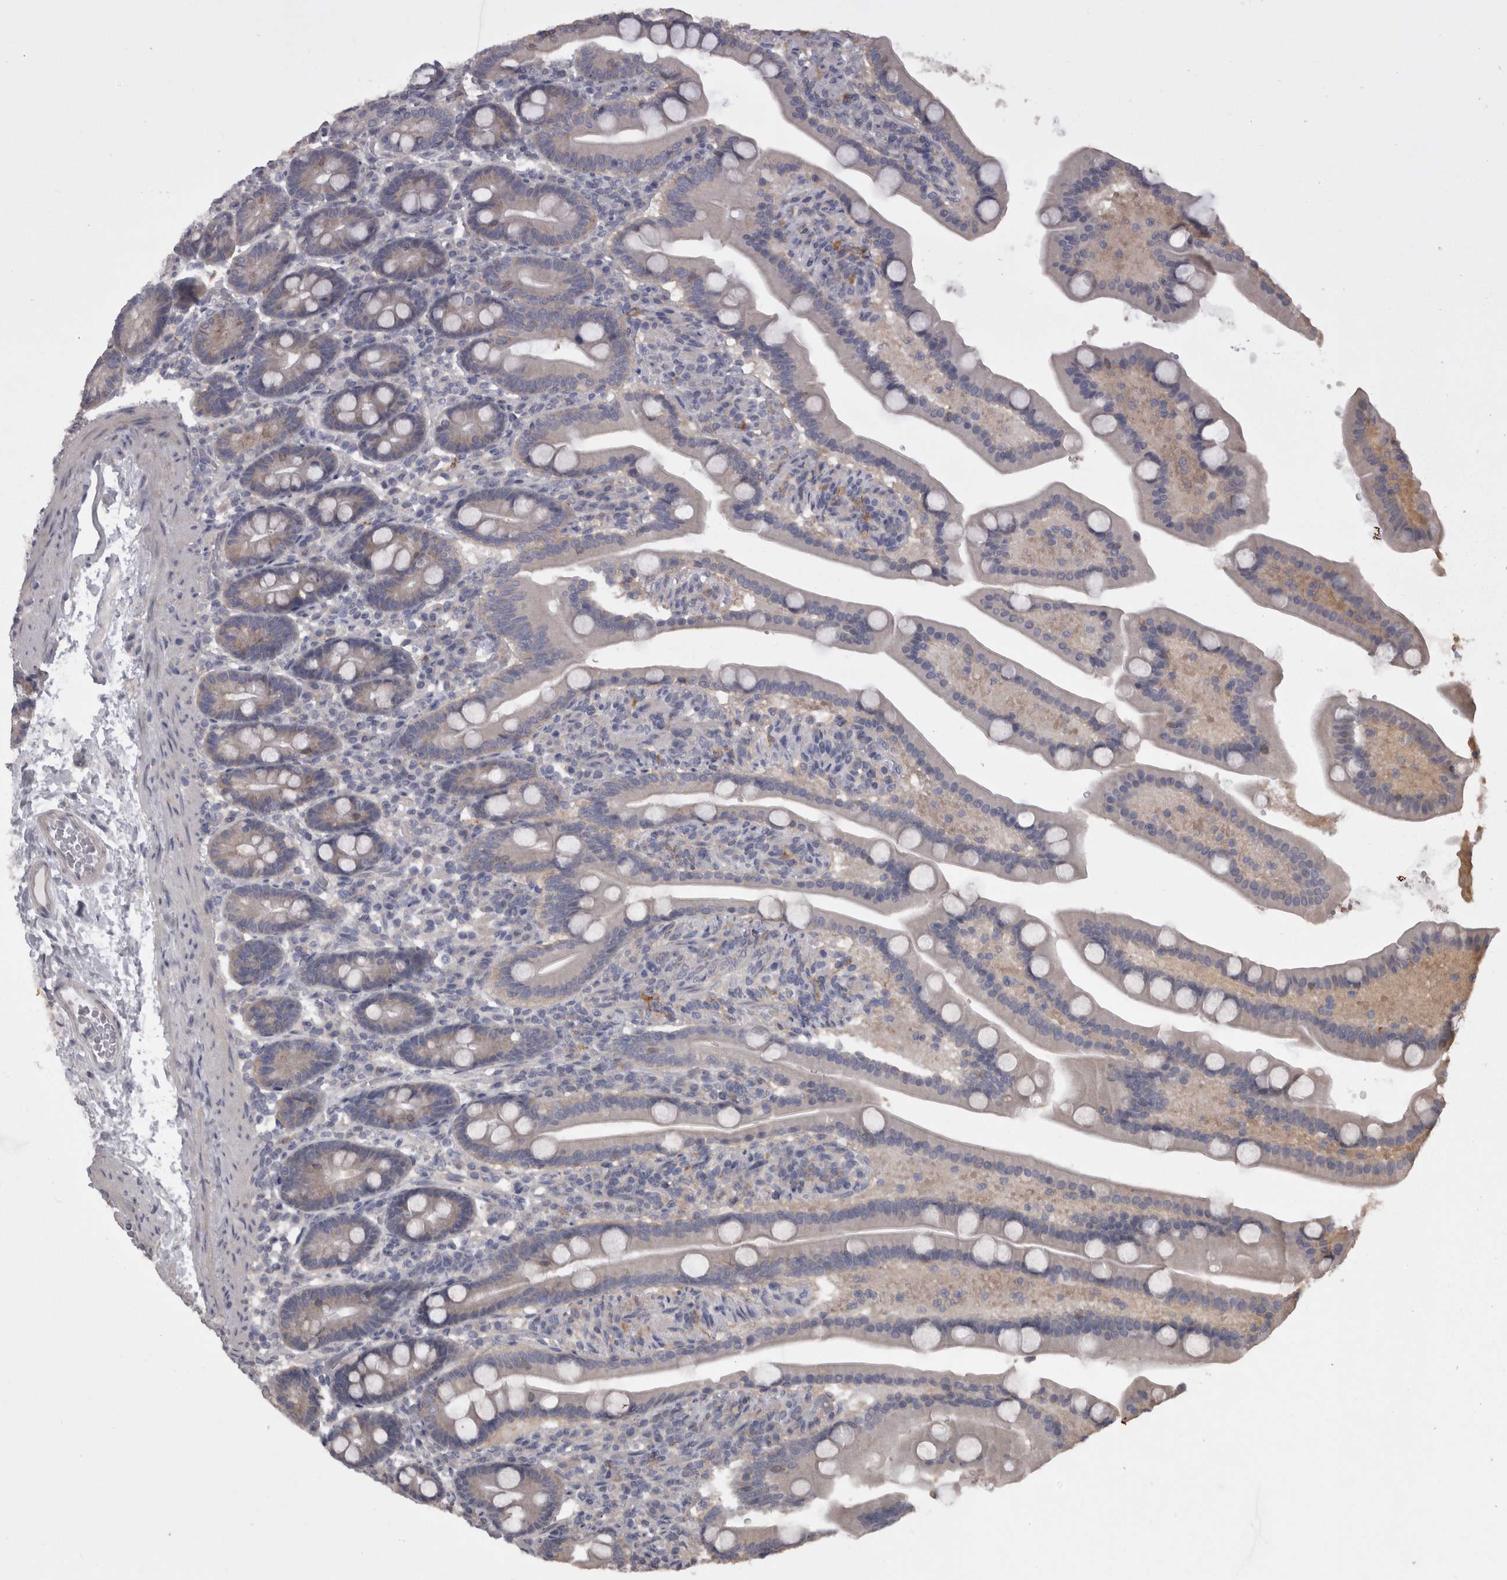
{"staining": {"intensity": "negative", "quantity": "none", "location": "none"}, "tissue": "duodenum", "cell_type": "Glandular cells", "image_type": "normal", "snomed": [{"axis": "morphology", "description": "Normal tissue, NOS"}, {"axis": "topography", "description": "Duodenum"}], "caption": "Immunohistochemical staining of benign duodenum reveals no significant staining in glandular cells.", "gene": "CAMK2D", "patient": {"sex": "male", "age": 54}}